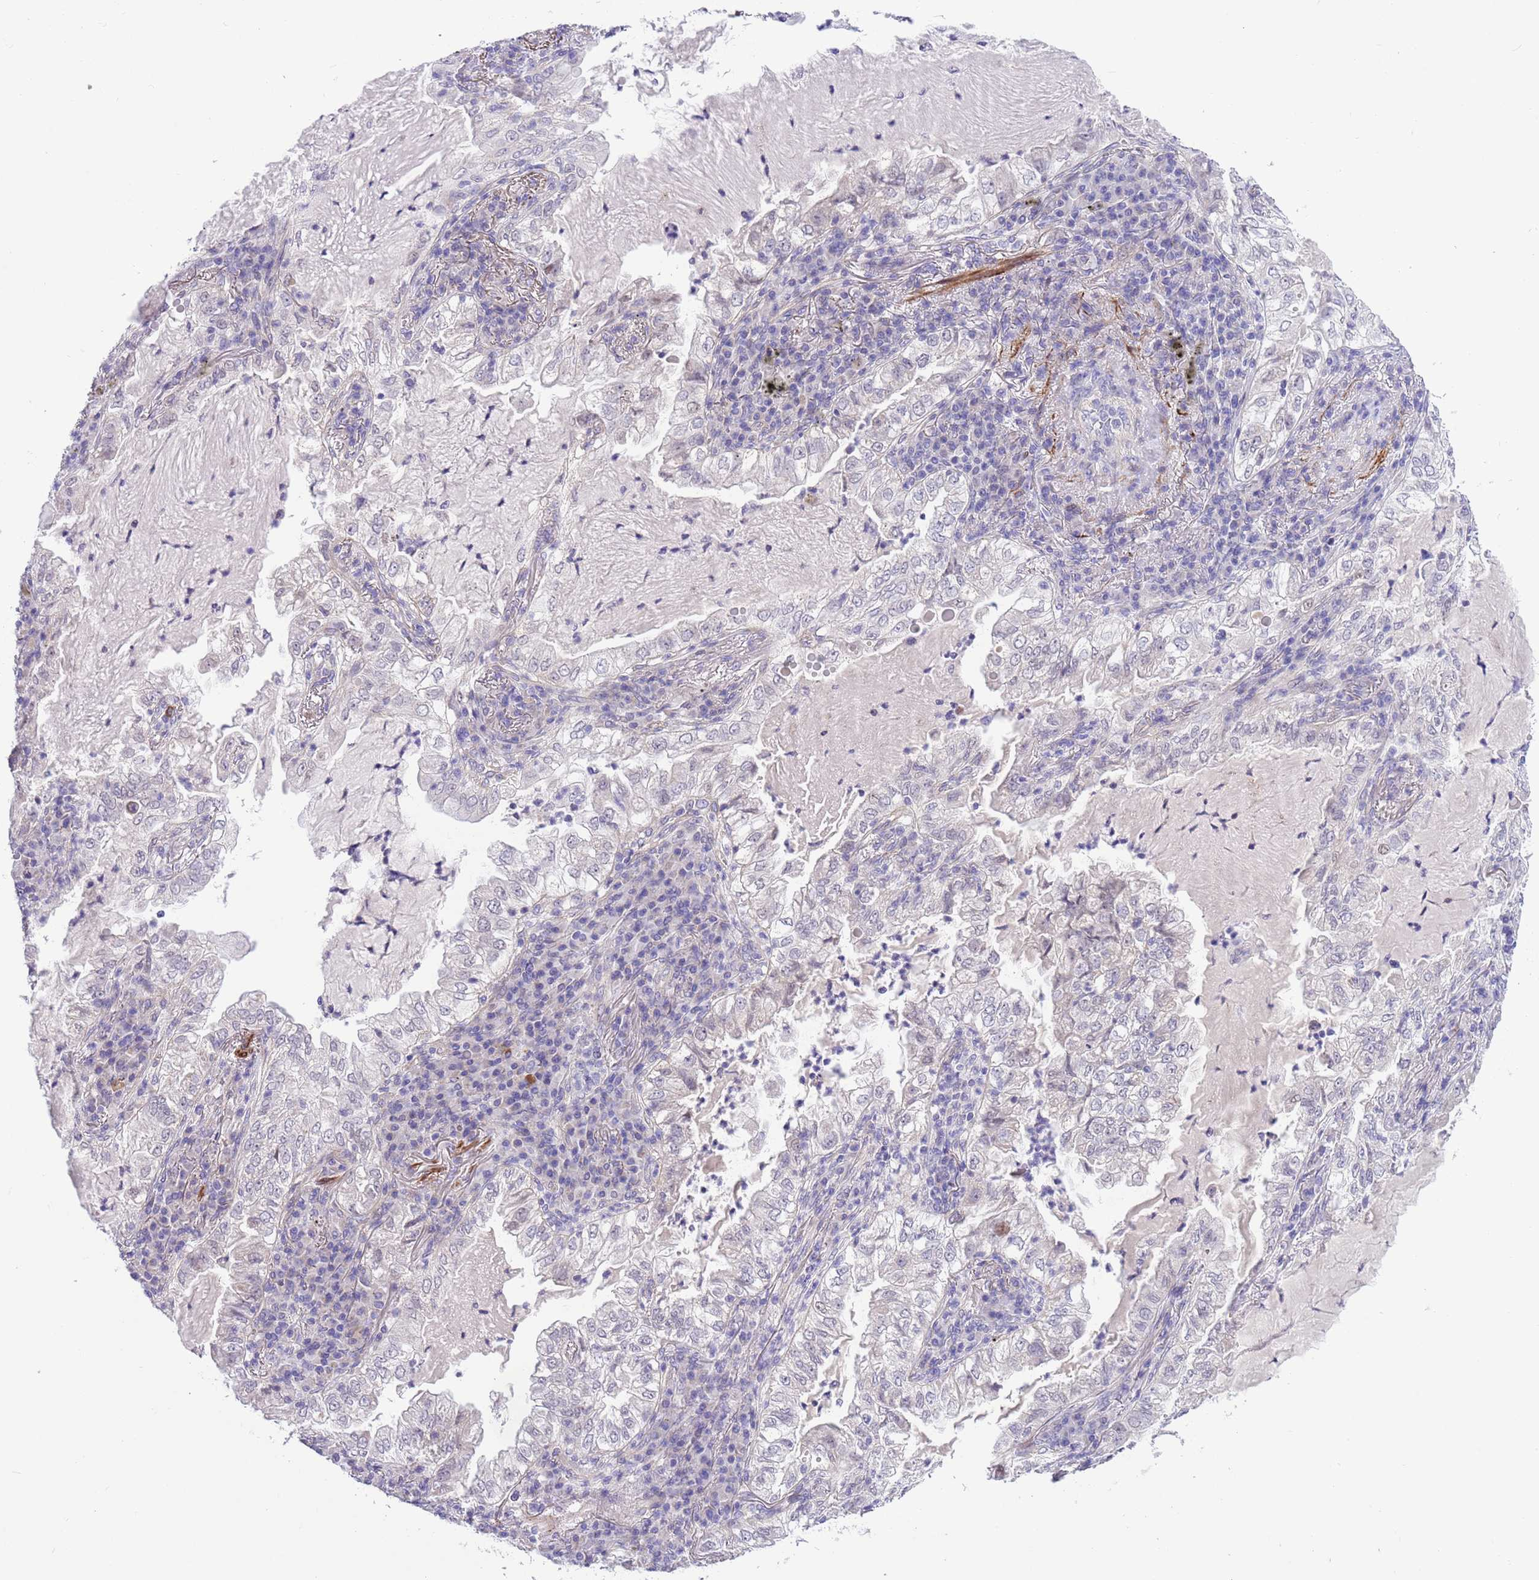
{"staining": {"intensity": "negative", "quantity": "none", "location": "none"}, "tissue": "lung cancer", "cell_type": "Tumor cells", "image_type": "cancer", "snomed": [{"axis": "morphology", "description": "Adenocarcinoma, NOS"}, {"axis": "topography", "description": "Lung"}], "caption": "Tumor cells show no significant protein staining in lung adenocarcinoma.", "gene": "NET1", "patient": {"sex": "female", "age": 73}}